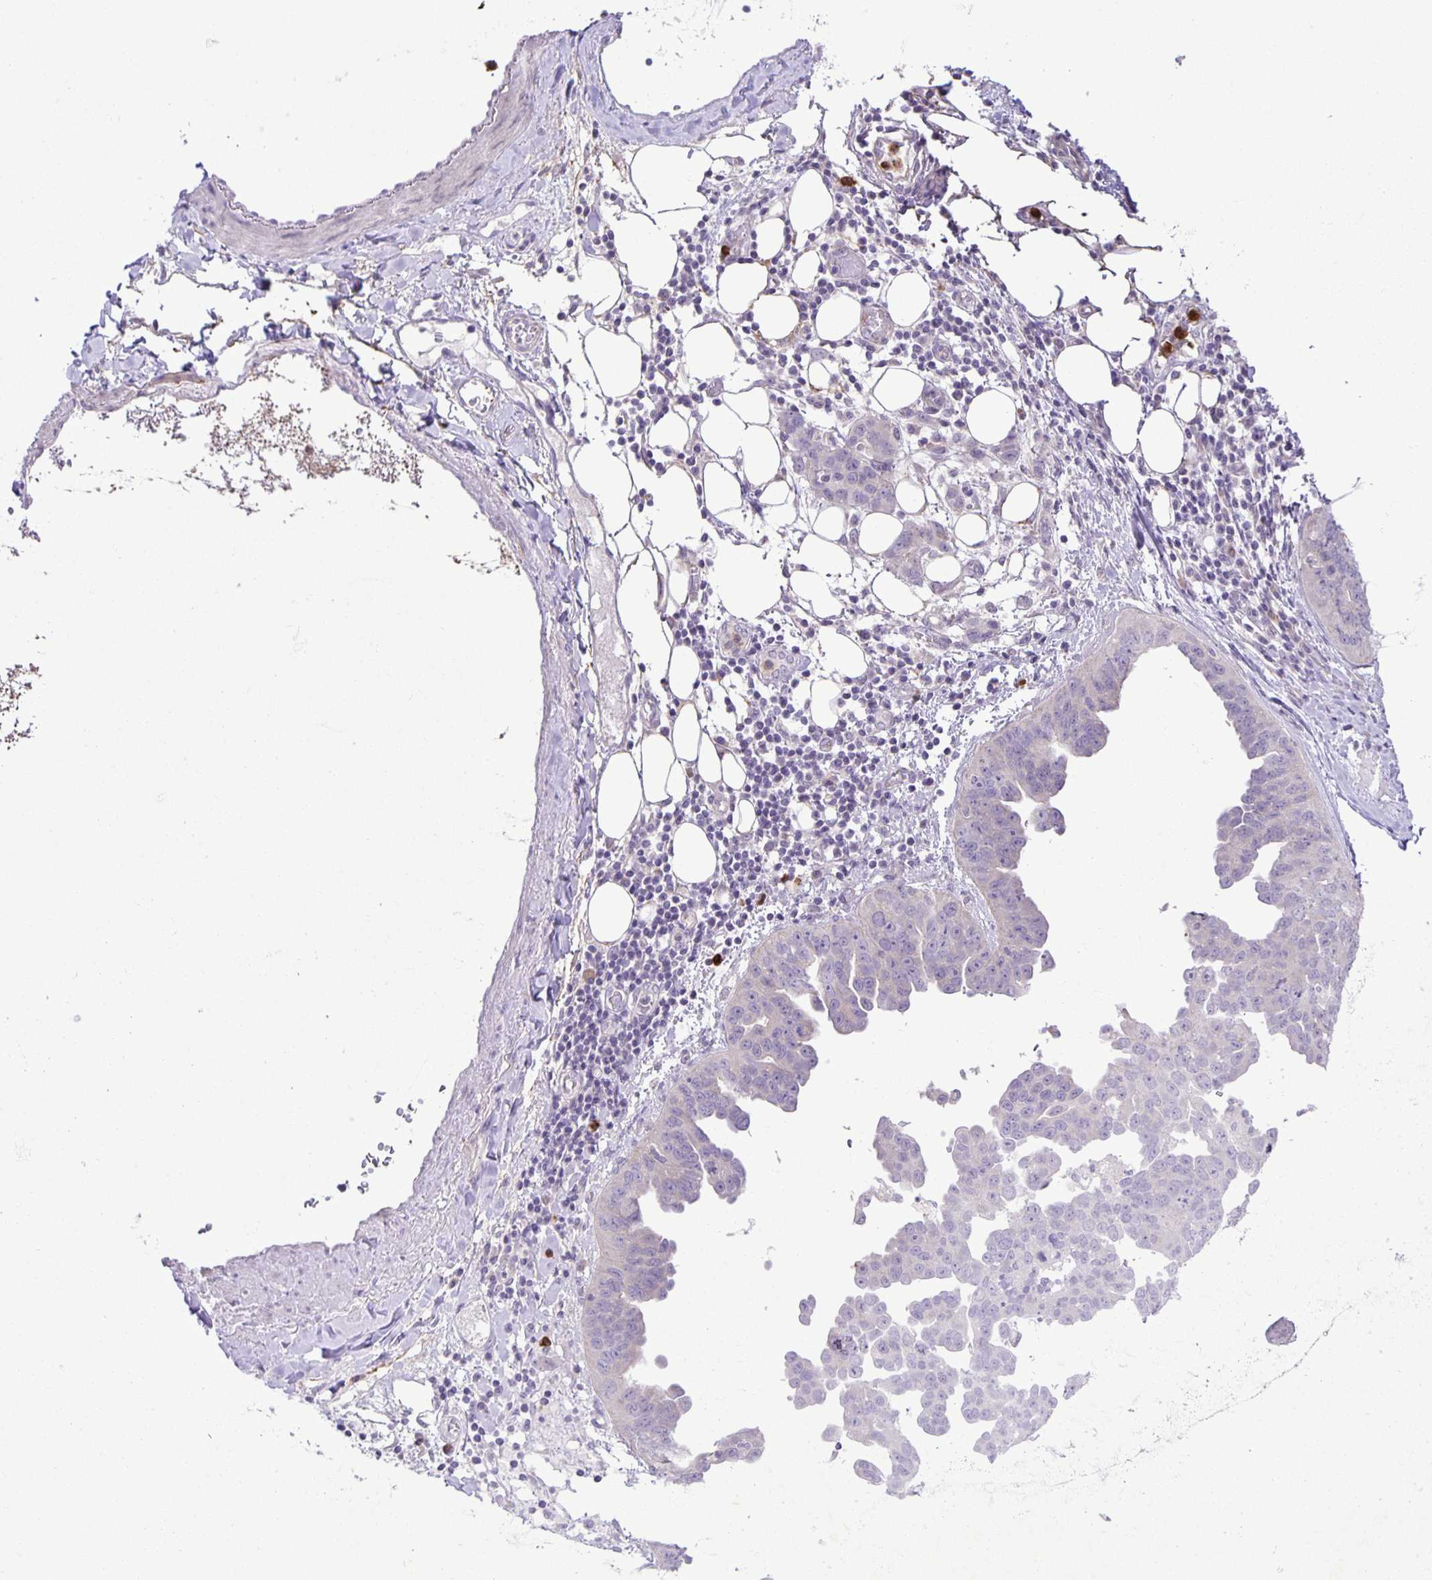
{"staining": {"intensity": "negative", "quantity": "none", "location": "none"}, "tissue": "ovarian cancer", "cell_type": "Tumor cells", "image_type": "cancer", "snomed": [{"axis": "morphology", "description": "Cystadenocarcinoma, serous, NOS"}, {"axis": "topography", "description": "Ovary"}], "caption": "Tumor cells show no significant protein expression in ovarian serous cystadenocarcinoma. (Stains: DAB IHC with hematoxylin counter stain, Microscopy: brightfield microscopy at high magnification).", "gene": "ADCK1", "patient": {"sex": "female", "age": 75}}